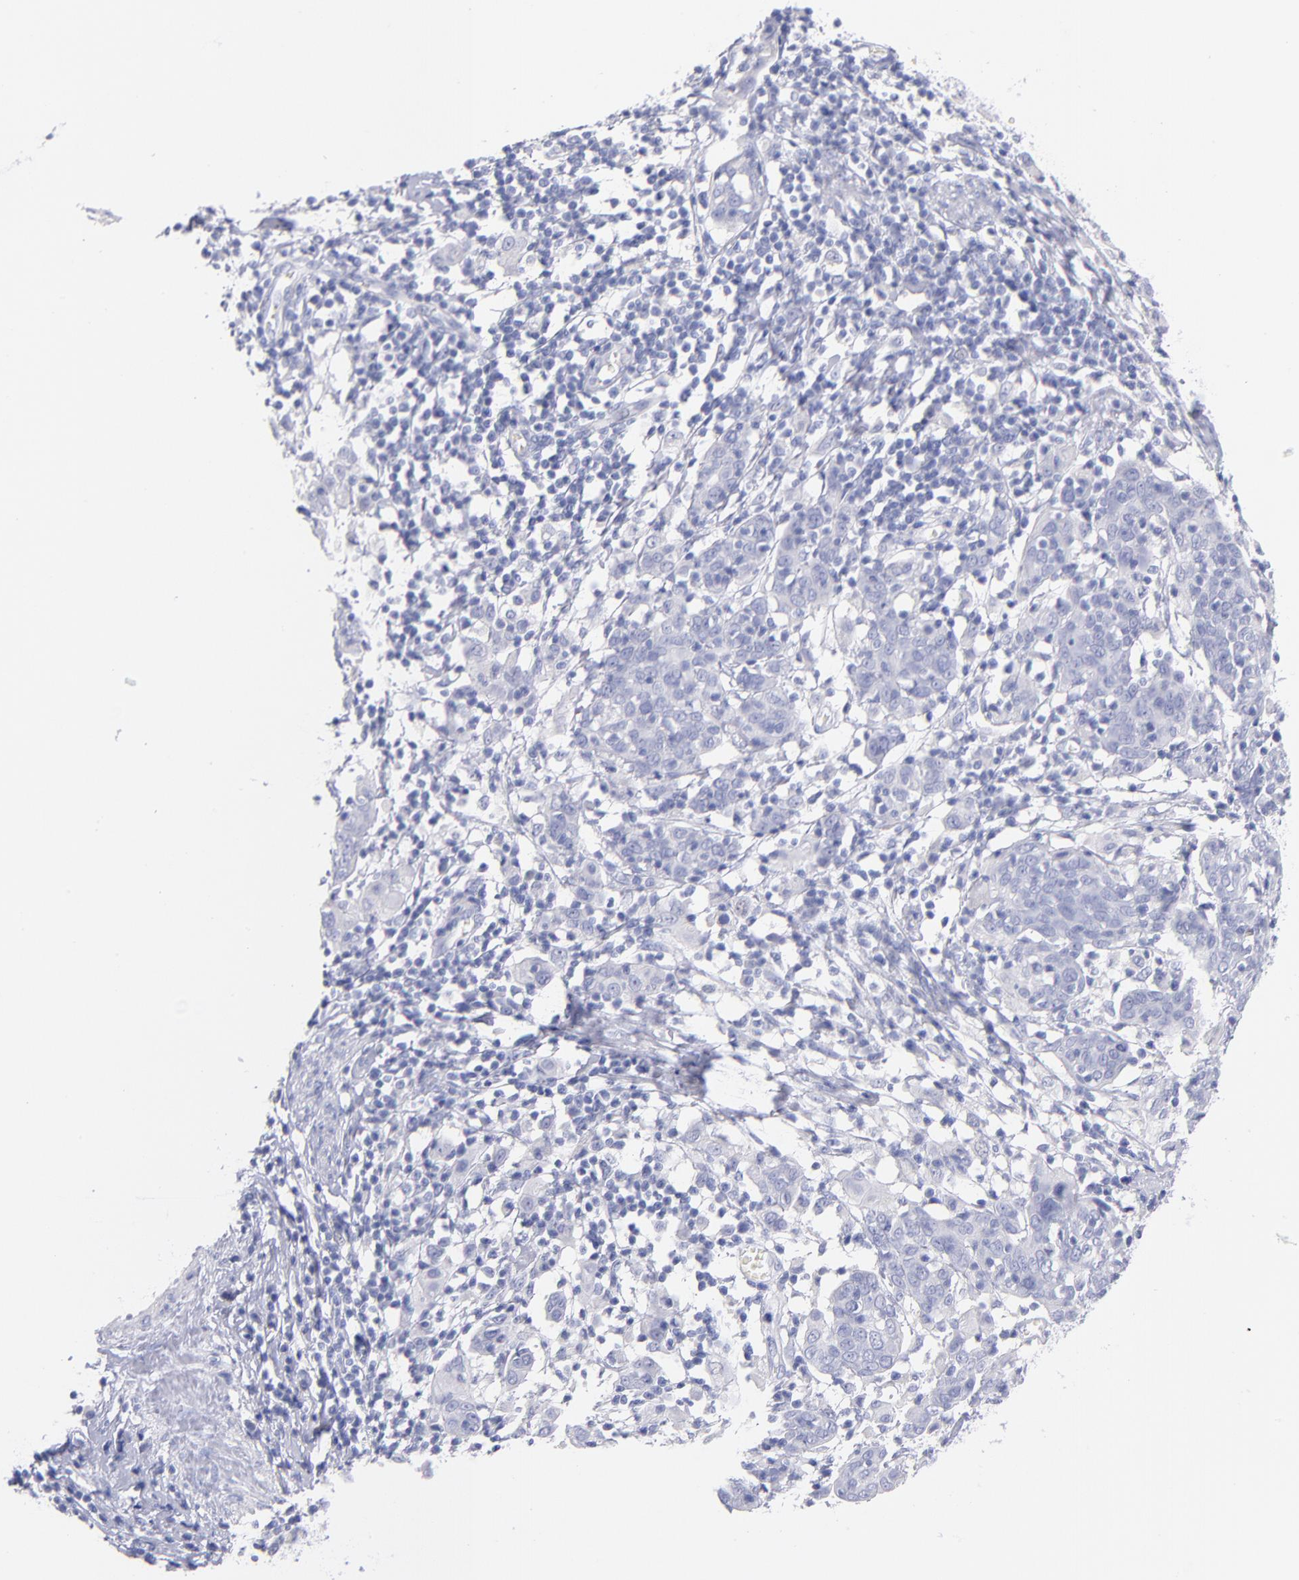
{"staining": {"intensity": "negative", "quantity": "none", "location": "none"}, "tissue": "cervical cancer", "cell_type": "Tumor cells", "image_type": "cancer", "snomed": [{"axis": "morphology", "description": "Normal tissue, NOS"}, {"axis": "morphology", "description": "Squamous cell carcinoma, NOS"}, {"axis": "topography", "description": "Cervix"}], "caption": "Protein analysis of cervical cancer shows no significant staining in tumor cells. The staining was performed using DAB to visualize the protein expression in brown, while the nuclei were stained in blue with hematoxylin (Magnification: 20x).", "gene": "SCGN", "patient": {"sex": "female", "age": 67}}